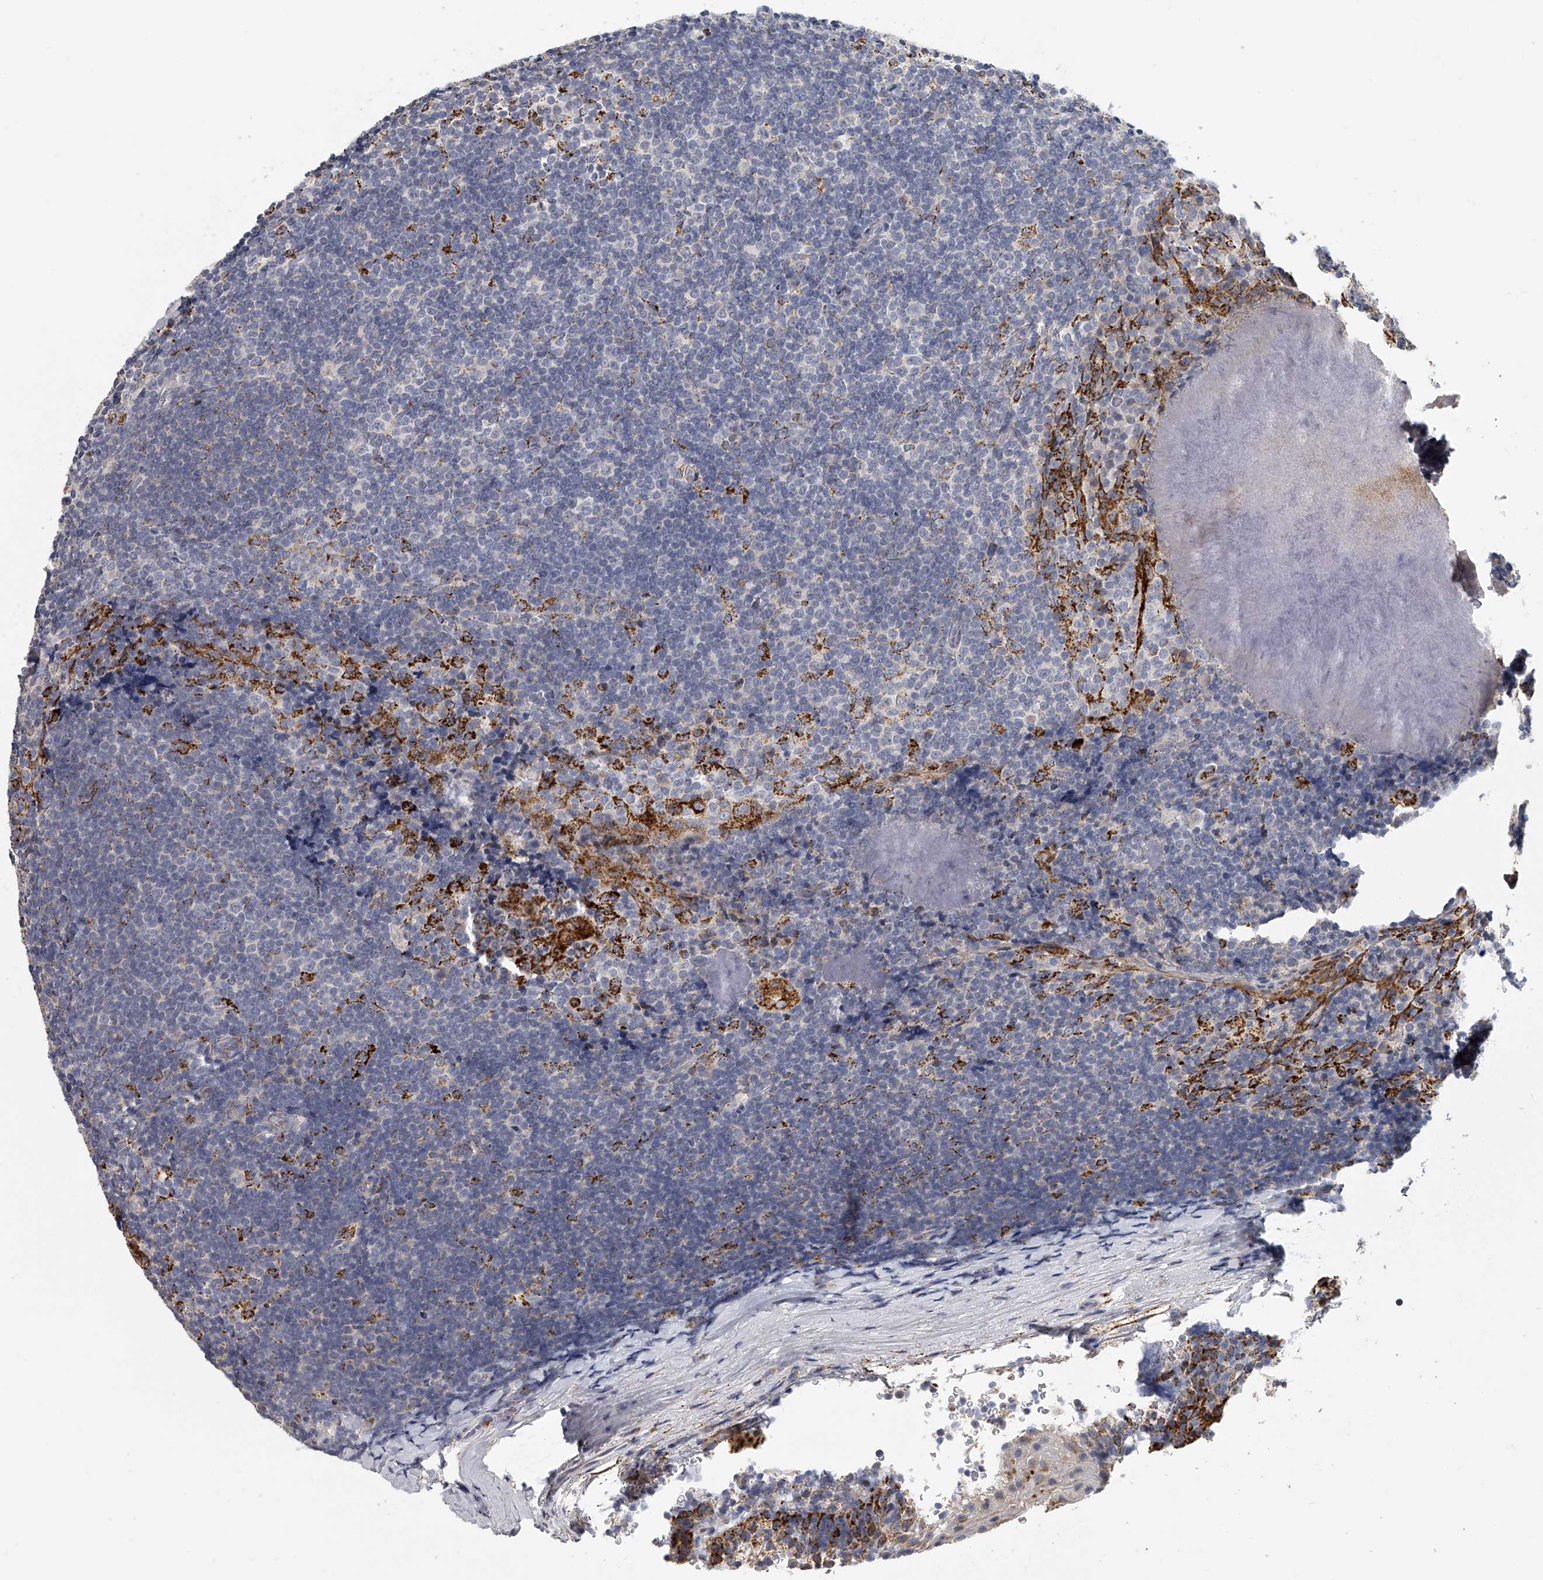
{"staining": {"intensity": "strong", "quantity": "<25%", "location": "cytoplasmic/membranous"}, "tissue": "tonsil", "cell_type": "Germinal center cells", "image_type": "normal", "snomed": [{"axis": "morphology", "description": "Normal tissue, NOS"}, {"axis": "topography", "description": "Tonsil"}], "caption": "Unremarkable tonsil exhibits strong cytoplasmic/membranous positivity in approximately <25% of germinal center cells, visualized by immunohistochemistry.", "gene": "KLHL7", "patient": {"sex": "male", "age": 37}}